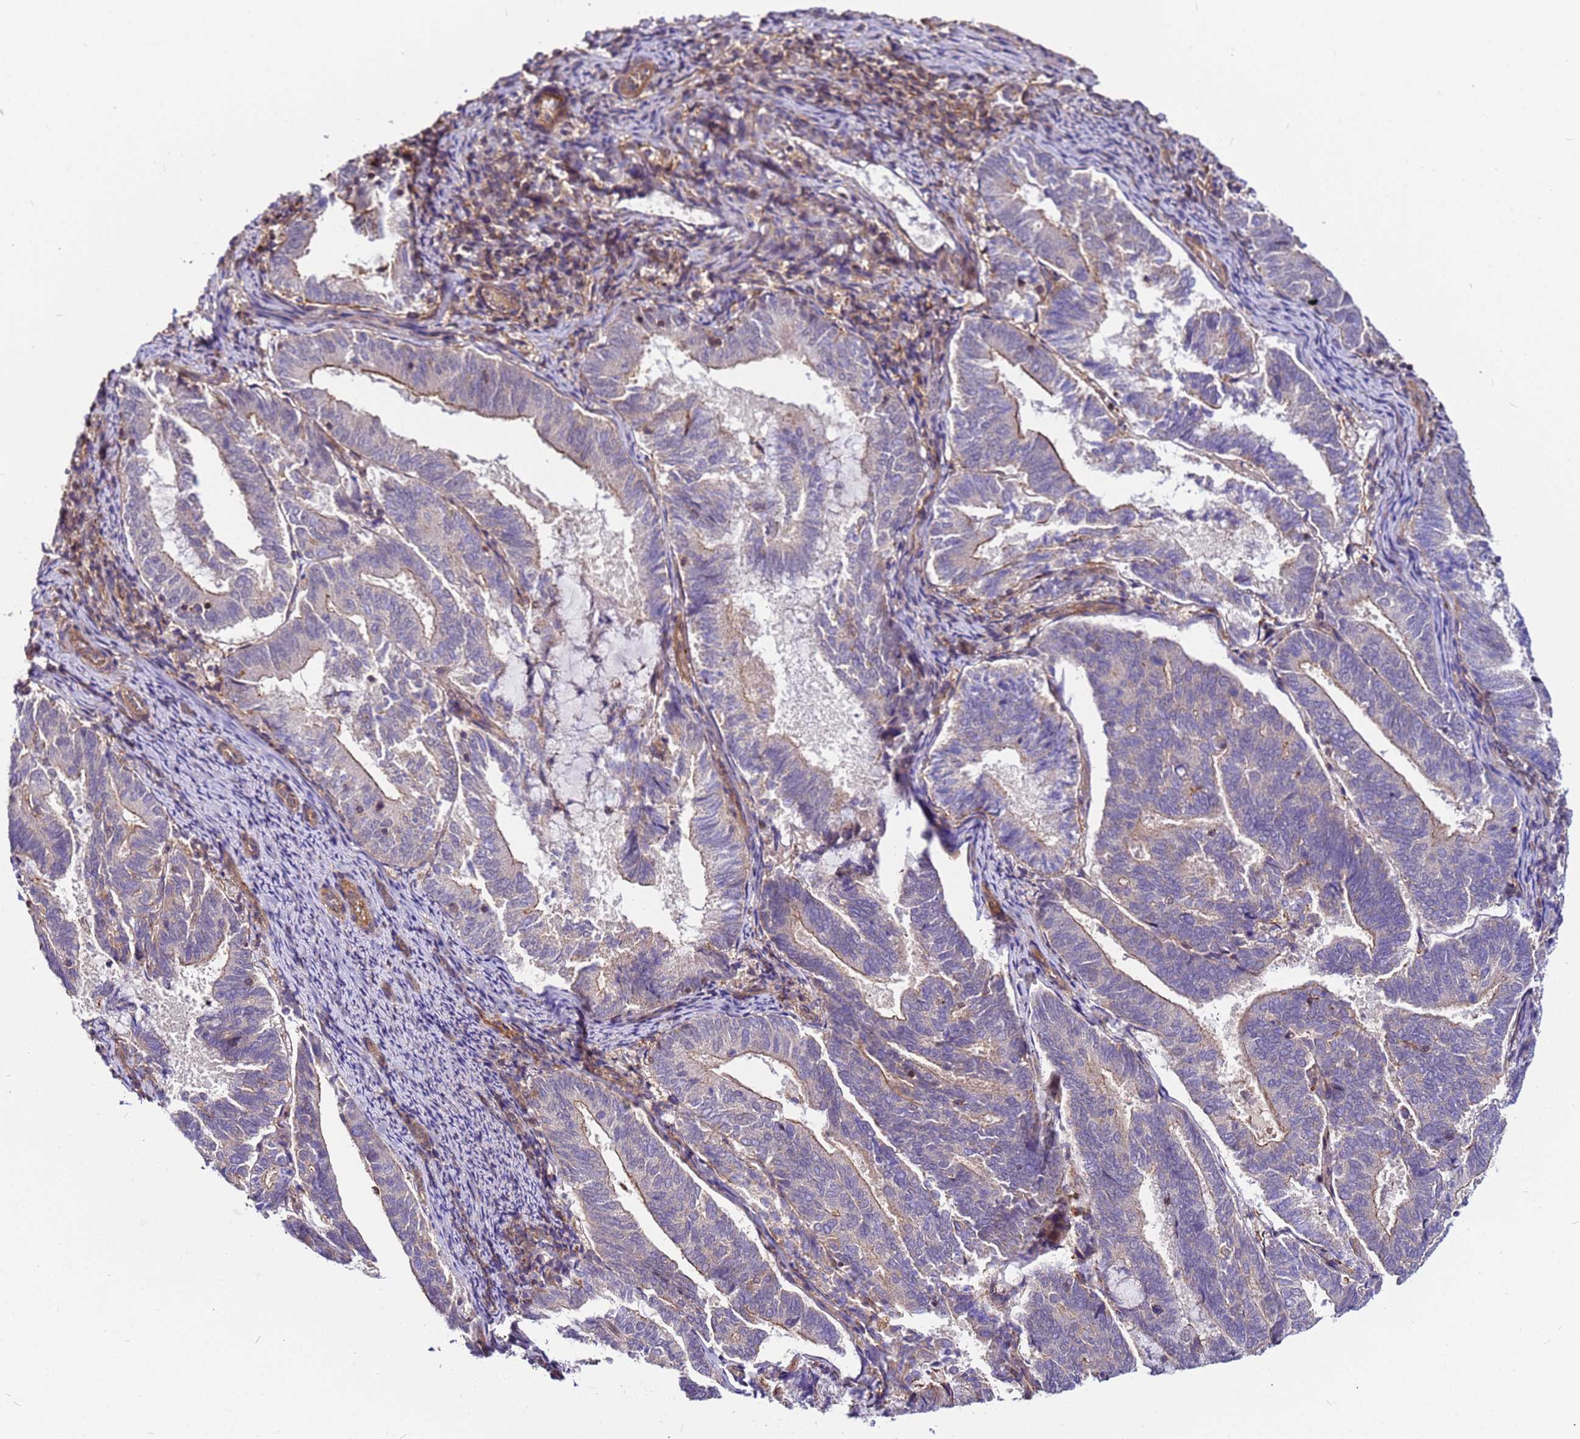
{"staining": {"intensity": "moderate", "quantity": "<25%", "location": "cytoplasmic/membranous"}, "tissue": "endometrial cancer", "cell_type": "Tumor cells", "image_type": "cancer", "snomed": [{"axis": "morphology", "description": "Adenocarcinoma, NOS"}, {"axis": "topography", "description": "Endometrium"}], "caption": "A low amount of moderate cytoplasmic/membranous expression is present in approximately <25% of tumor cells in endometrial cancer (adenocarcinoma) tissue.", "gene": "STK38", "patient": {"sex": "female", "age": 80}}